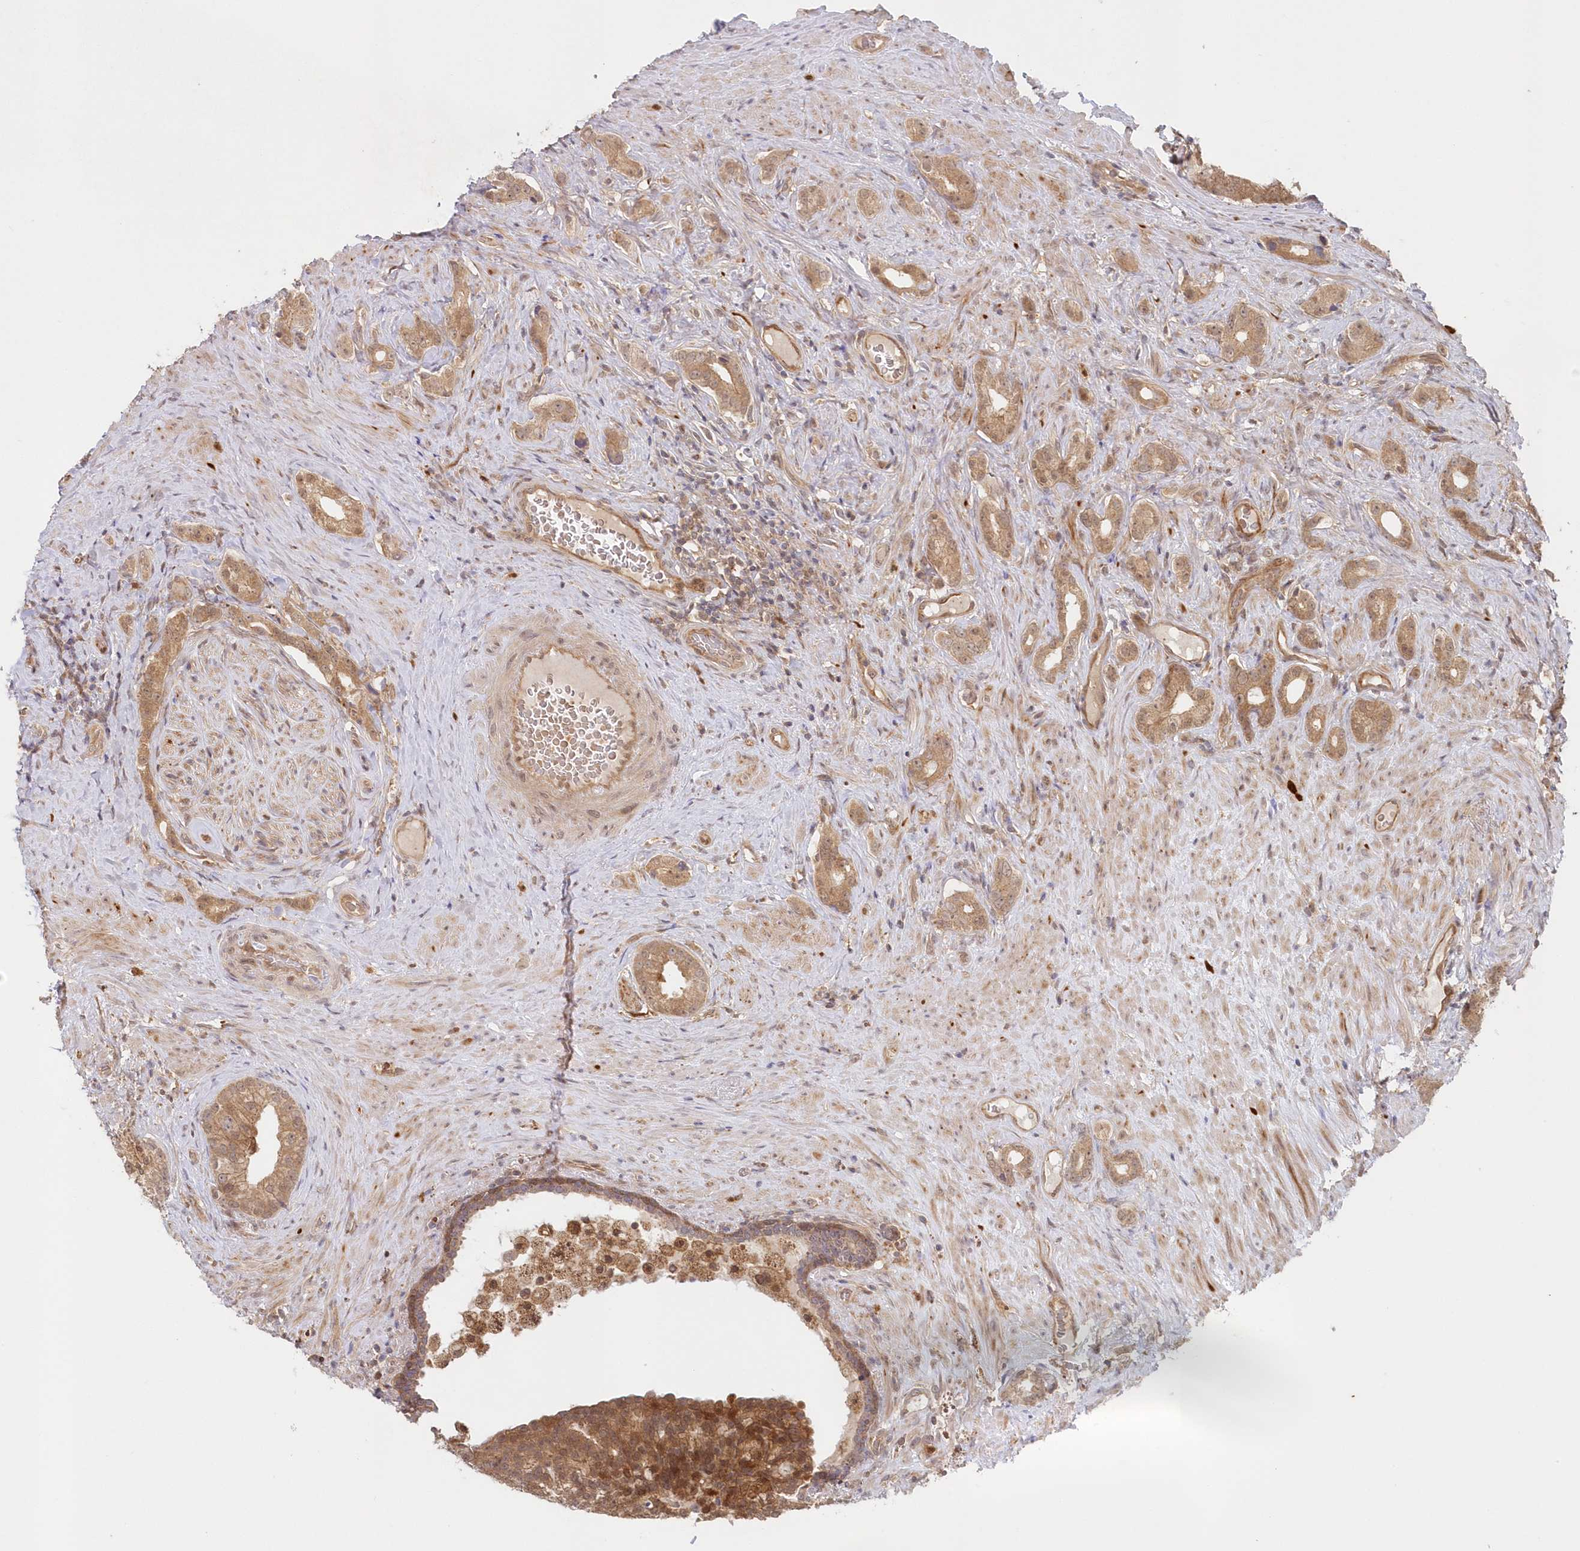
{"staining": {"intensity": "moderate", "quantity": ">75%", "location": "cytoplasmic/membranous"}, "tissue": "prostate cancer", "cell_type": "Tumor cells", "image_type": "cancer", "snomed": [{"axis": "morphology", "description": "Adenocarcinoma, Low grade"}, {"axis": "topography", "description": "Prostate"}], "caption": "Tumor cells exhibit medium levels of moderate cytoplasmic/membranous expression in about >75% of cells in human prostate cancer.", "gene": "GBE1", "patient": {"sex": "male", "age": 71}}